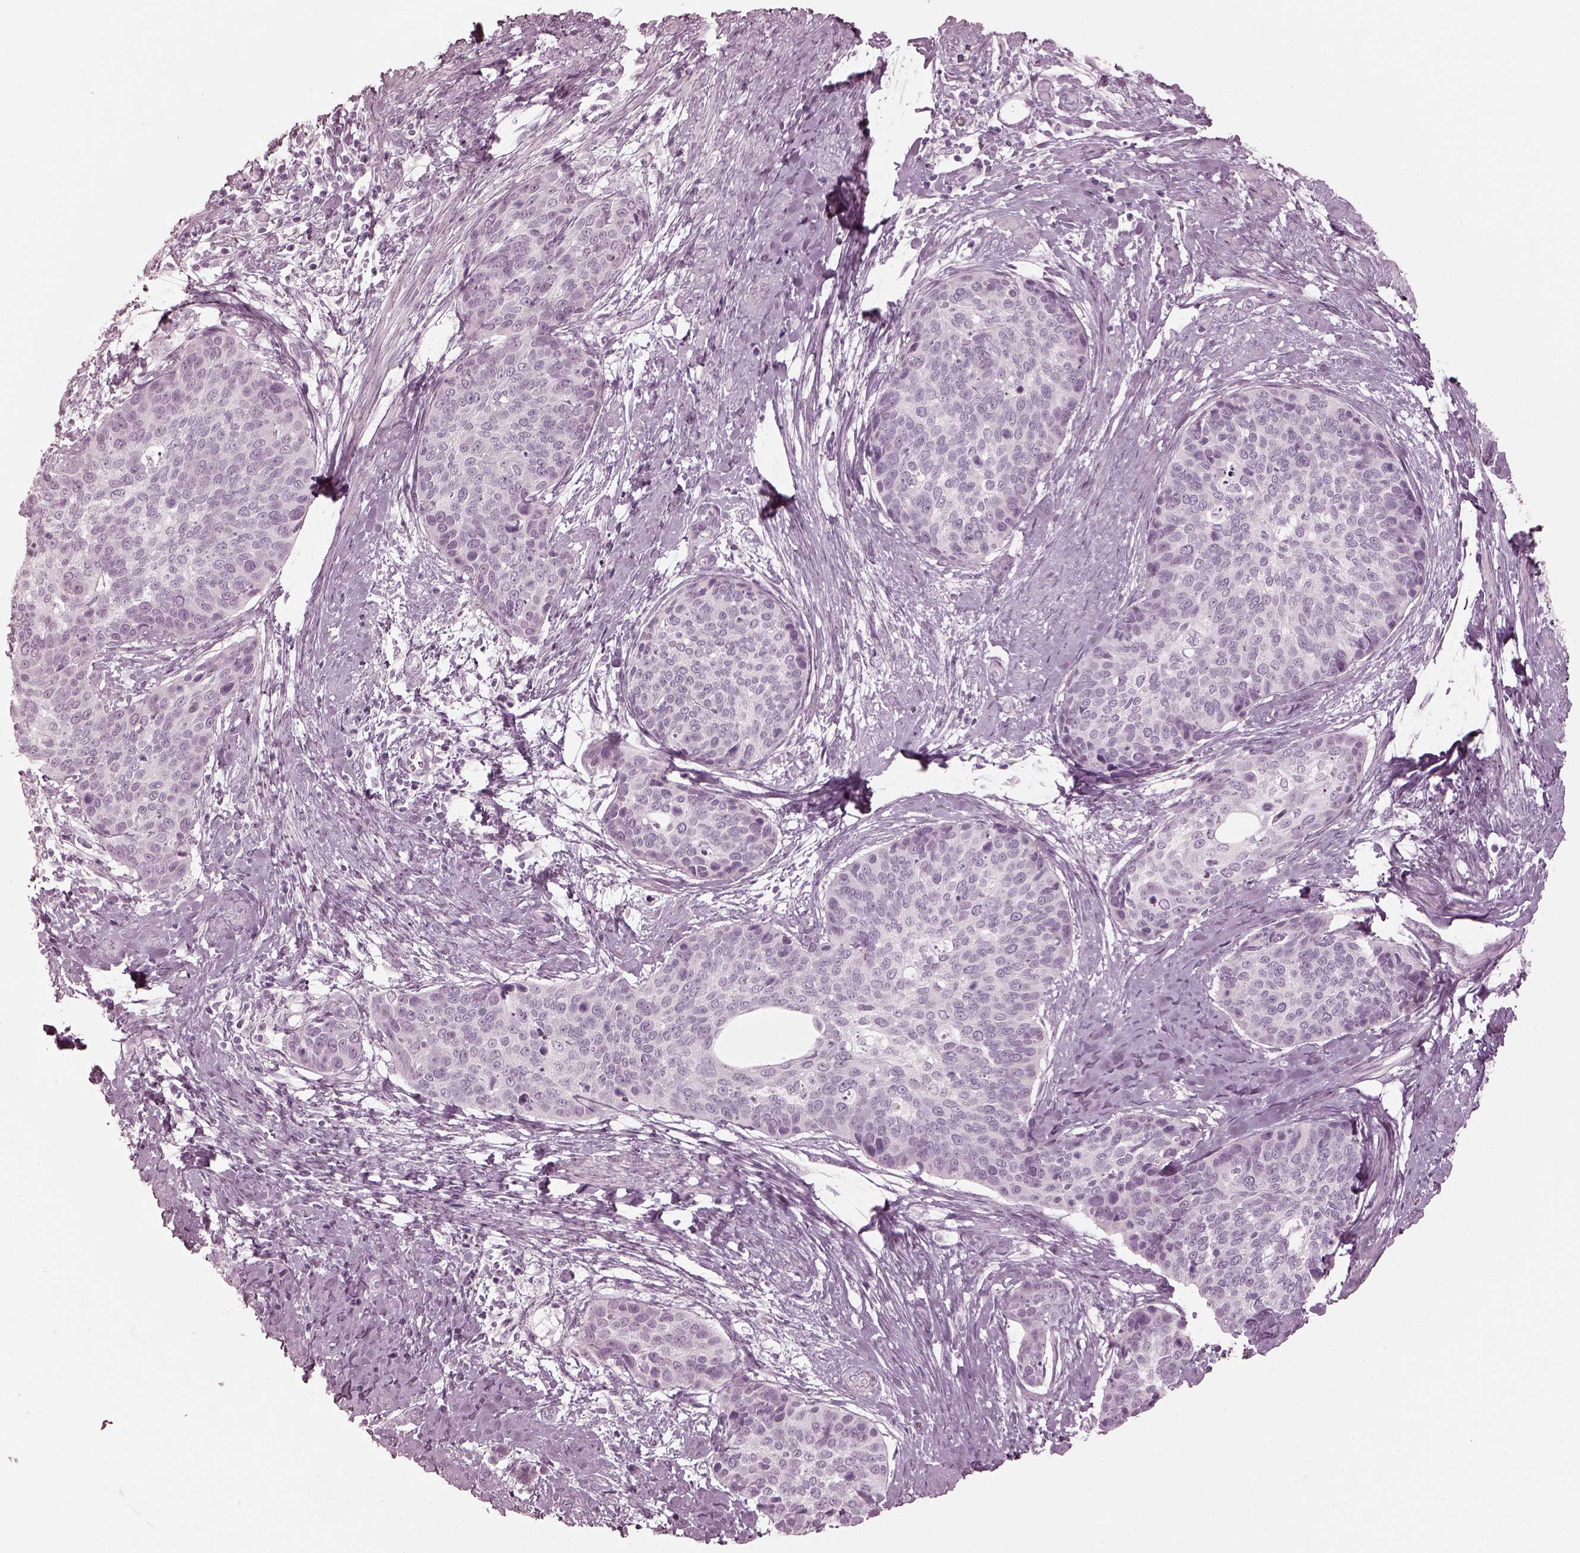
{"staining": {"intensity": "negative", "quantity": "none", "location": "none"}, "tissue": "cervical cancer", "cell_type": "Tumor cells", "image_type": "cancer", "snomed": [{"axis": "morphology", "description": "Squamous cell carcinoma, NOS"}, {"axis": "topography", "description": "Cervix"}], "caption": "The immunohistochemistry (IHC) photomicrograph has no significant expression in tumor cells of squamous cell carcinoma (cervical) tissue.", "gene": "SAXO2", "patient": {"sex": "female", "age": 69}}